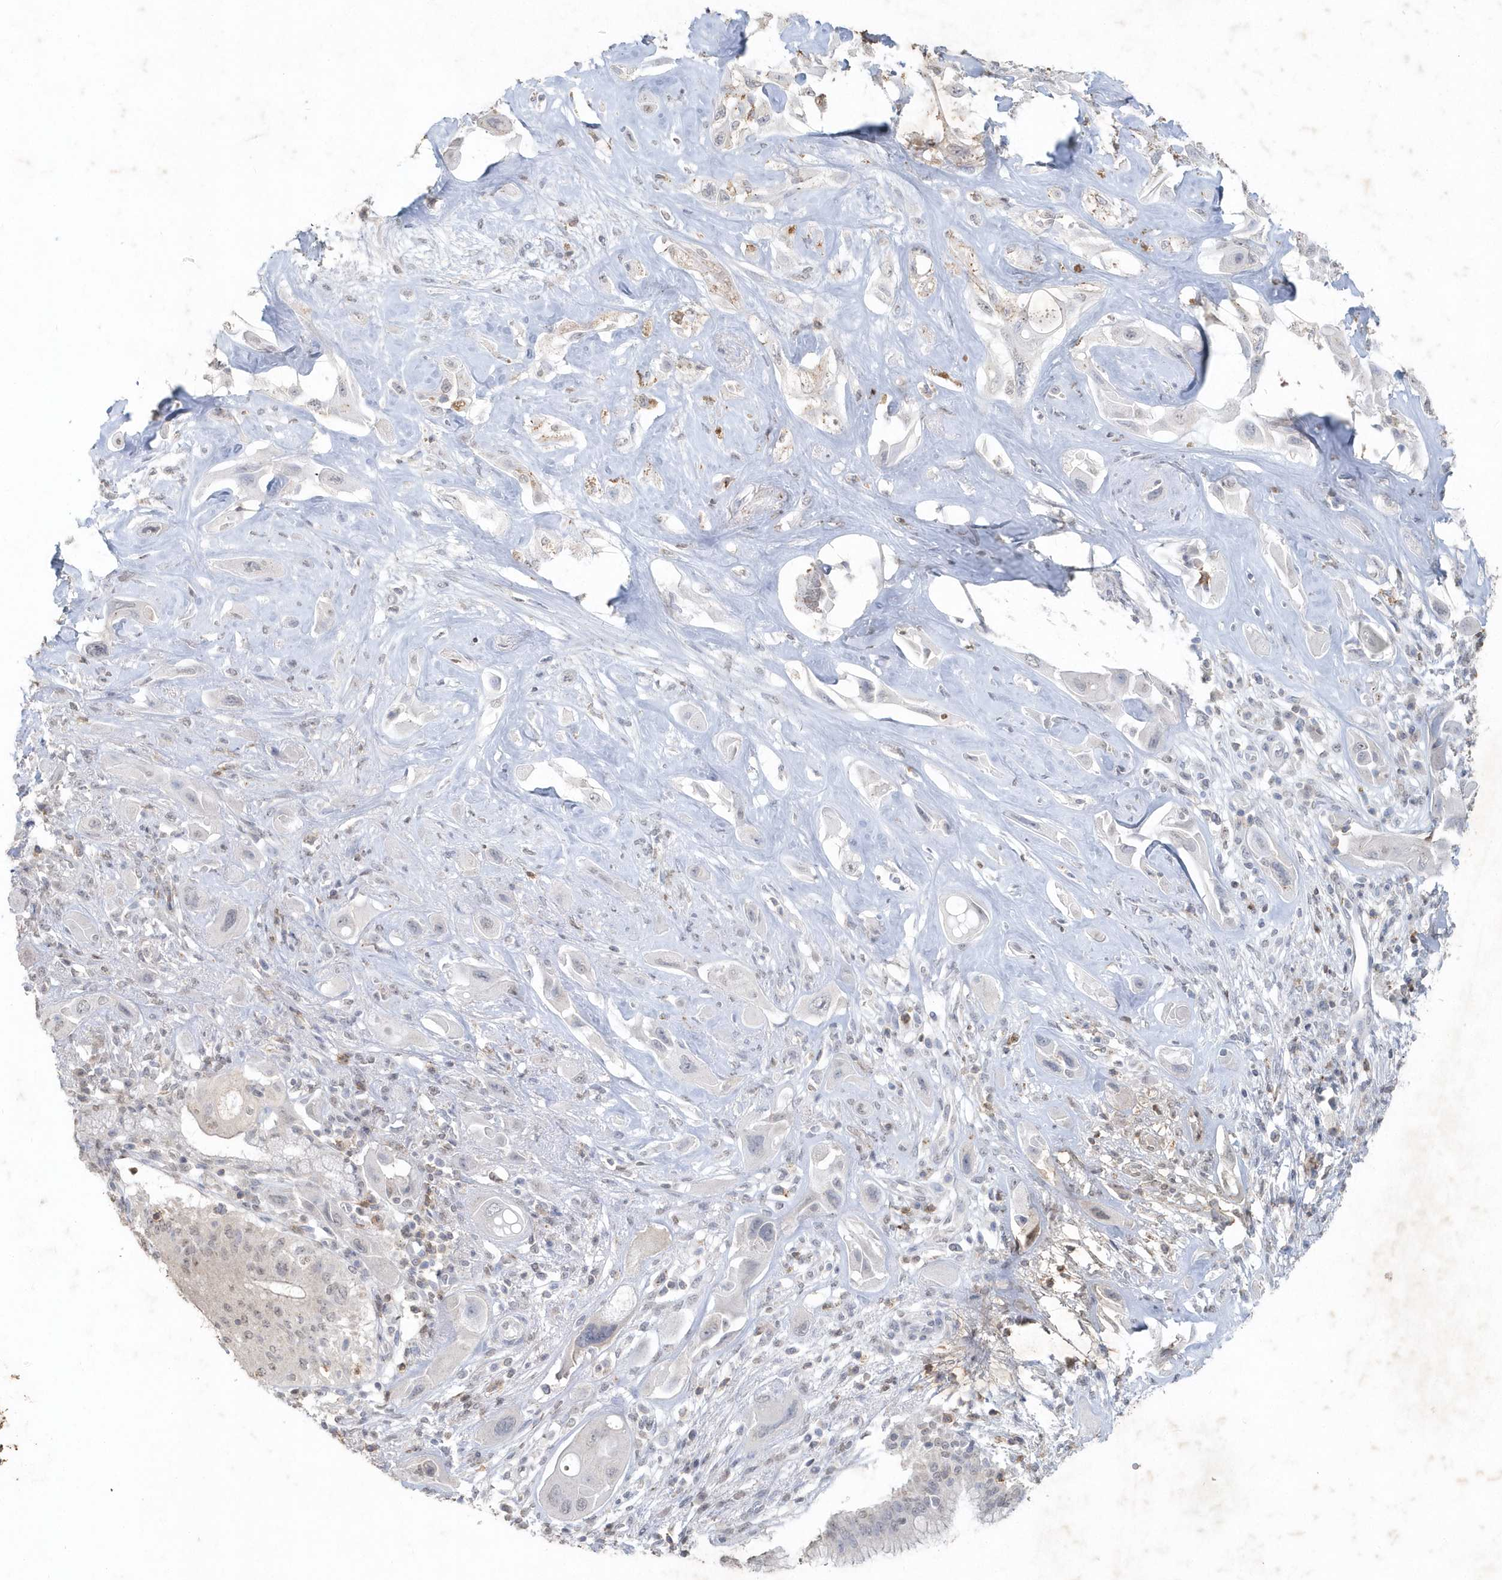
{"staining": {"intensity": "weak", "quantity": "<25%", "location": "cytoplasmic/membranous,nuclear"}, "tissue": "pancreatic cancer", "cell_type": "Tumor cells", "image_type": "cancer", "snomed": [{"axis": "morphology", "description": "Adenocarcinoma, NOS"}, {"axis": "topography", "description": "Pancreas"}], "caption": "Tumor cells are negative for brown protein staining in pancreatic adenocarcinoma.", "gene": "PDCD1", "patient": {"sex": "male", "age": 68}}